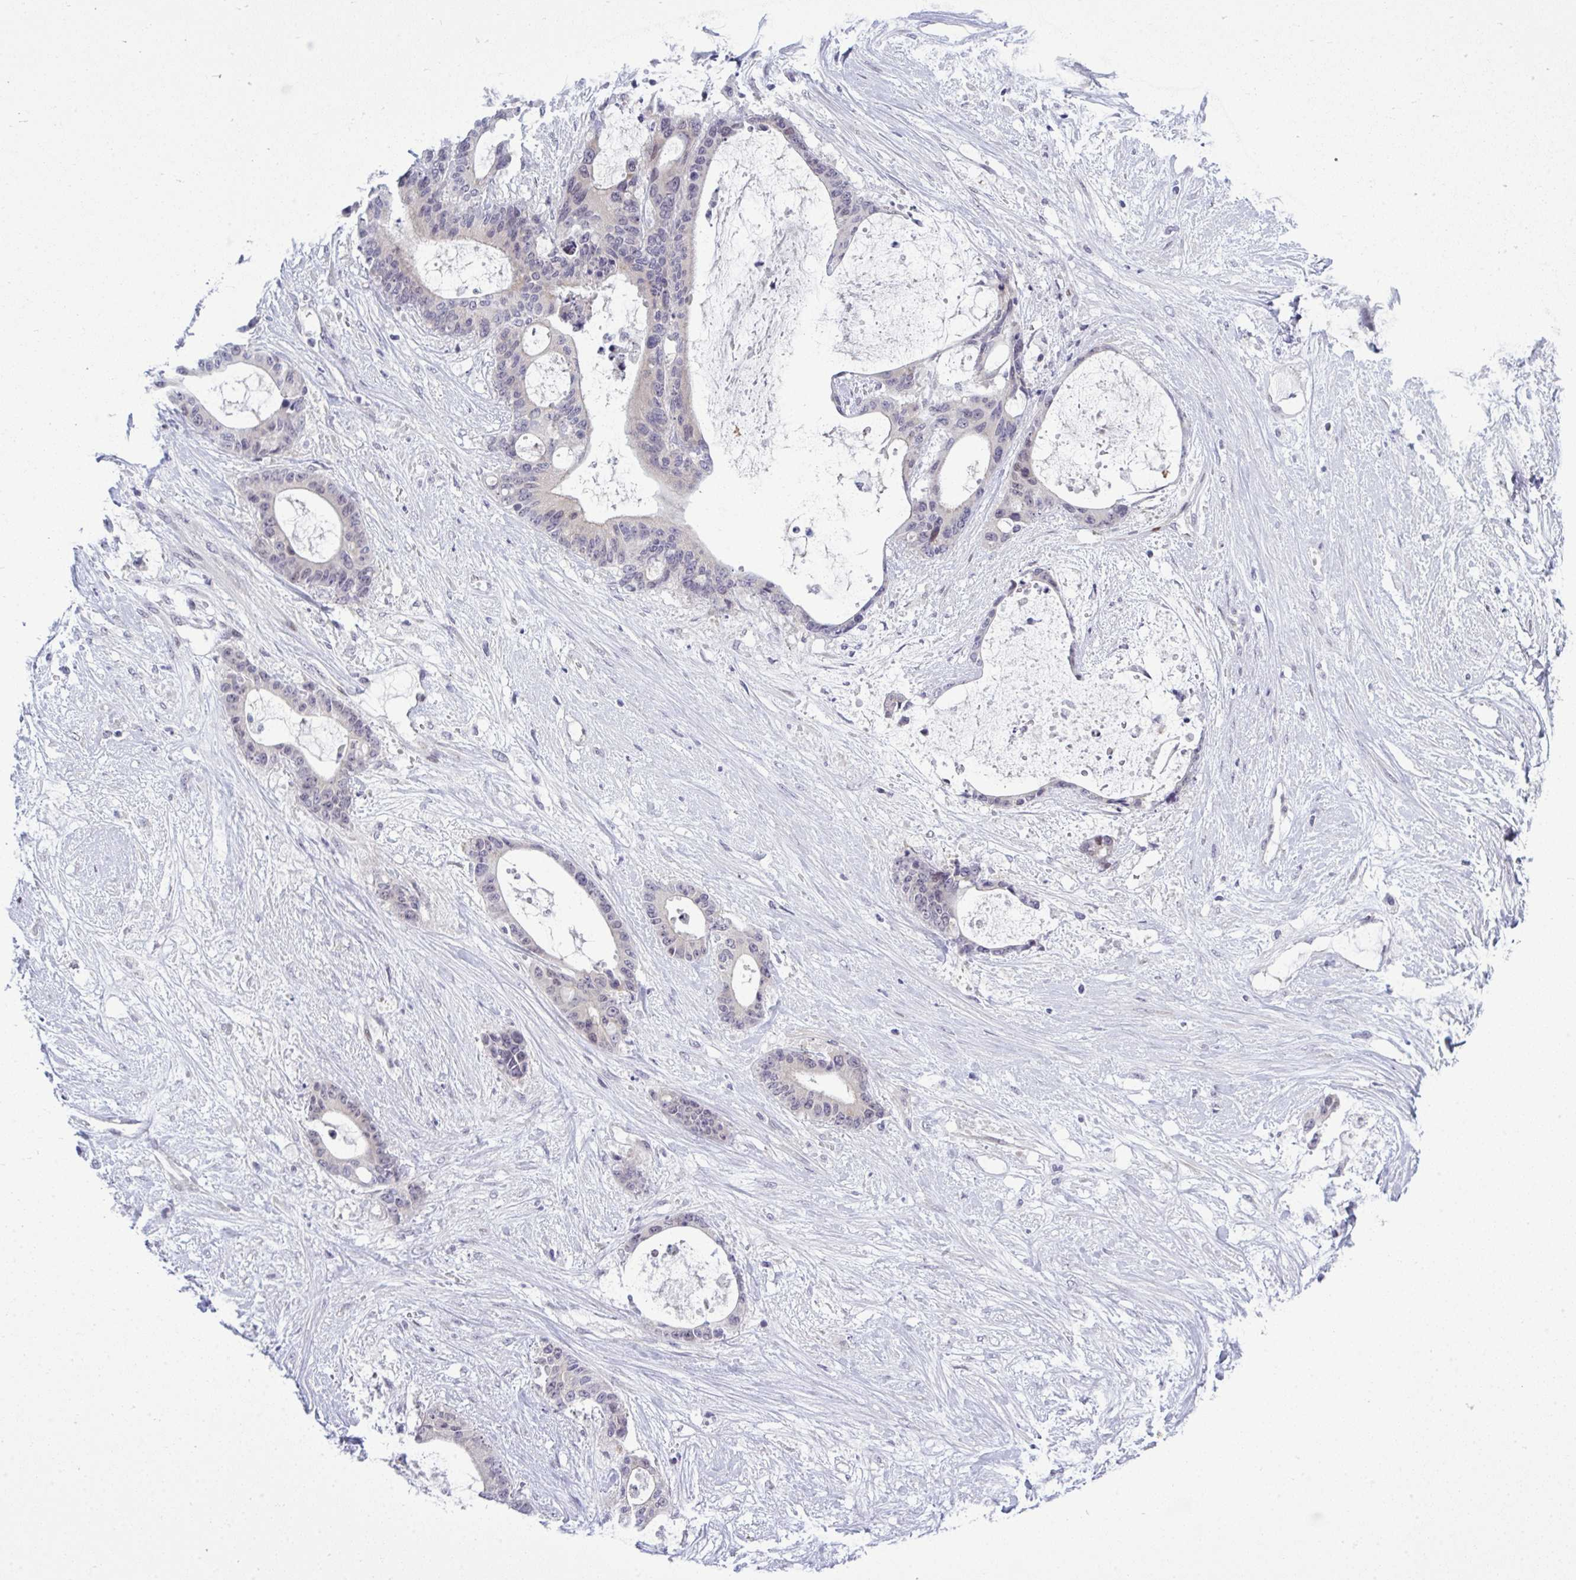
{"staining": {"intensity": "negative", "quantity": "none", "location": "none"}, "tissue": "liver cancer", "cell_type": "Tumor cells", "image_type": "cancer", "snomed": [{"axis": "morphology", "description": "Normal tissue, NOS"}, {"axis": "morphology", "description": "Cholangiocarcinoma"}, {"axis": "topography", "description": "Liver"}, {"axis": "topography", "description": "Peripheral nerve tissue"}], "caption": "IHC micrograph of human liver cholangiocarcinoma stained for a protein (brown), which demonstrates no expression in tumor cells.", "gene": "TAB1", "patient": {"sex": "female", "age": 73}}